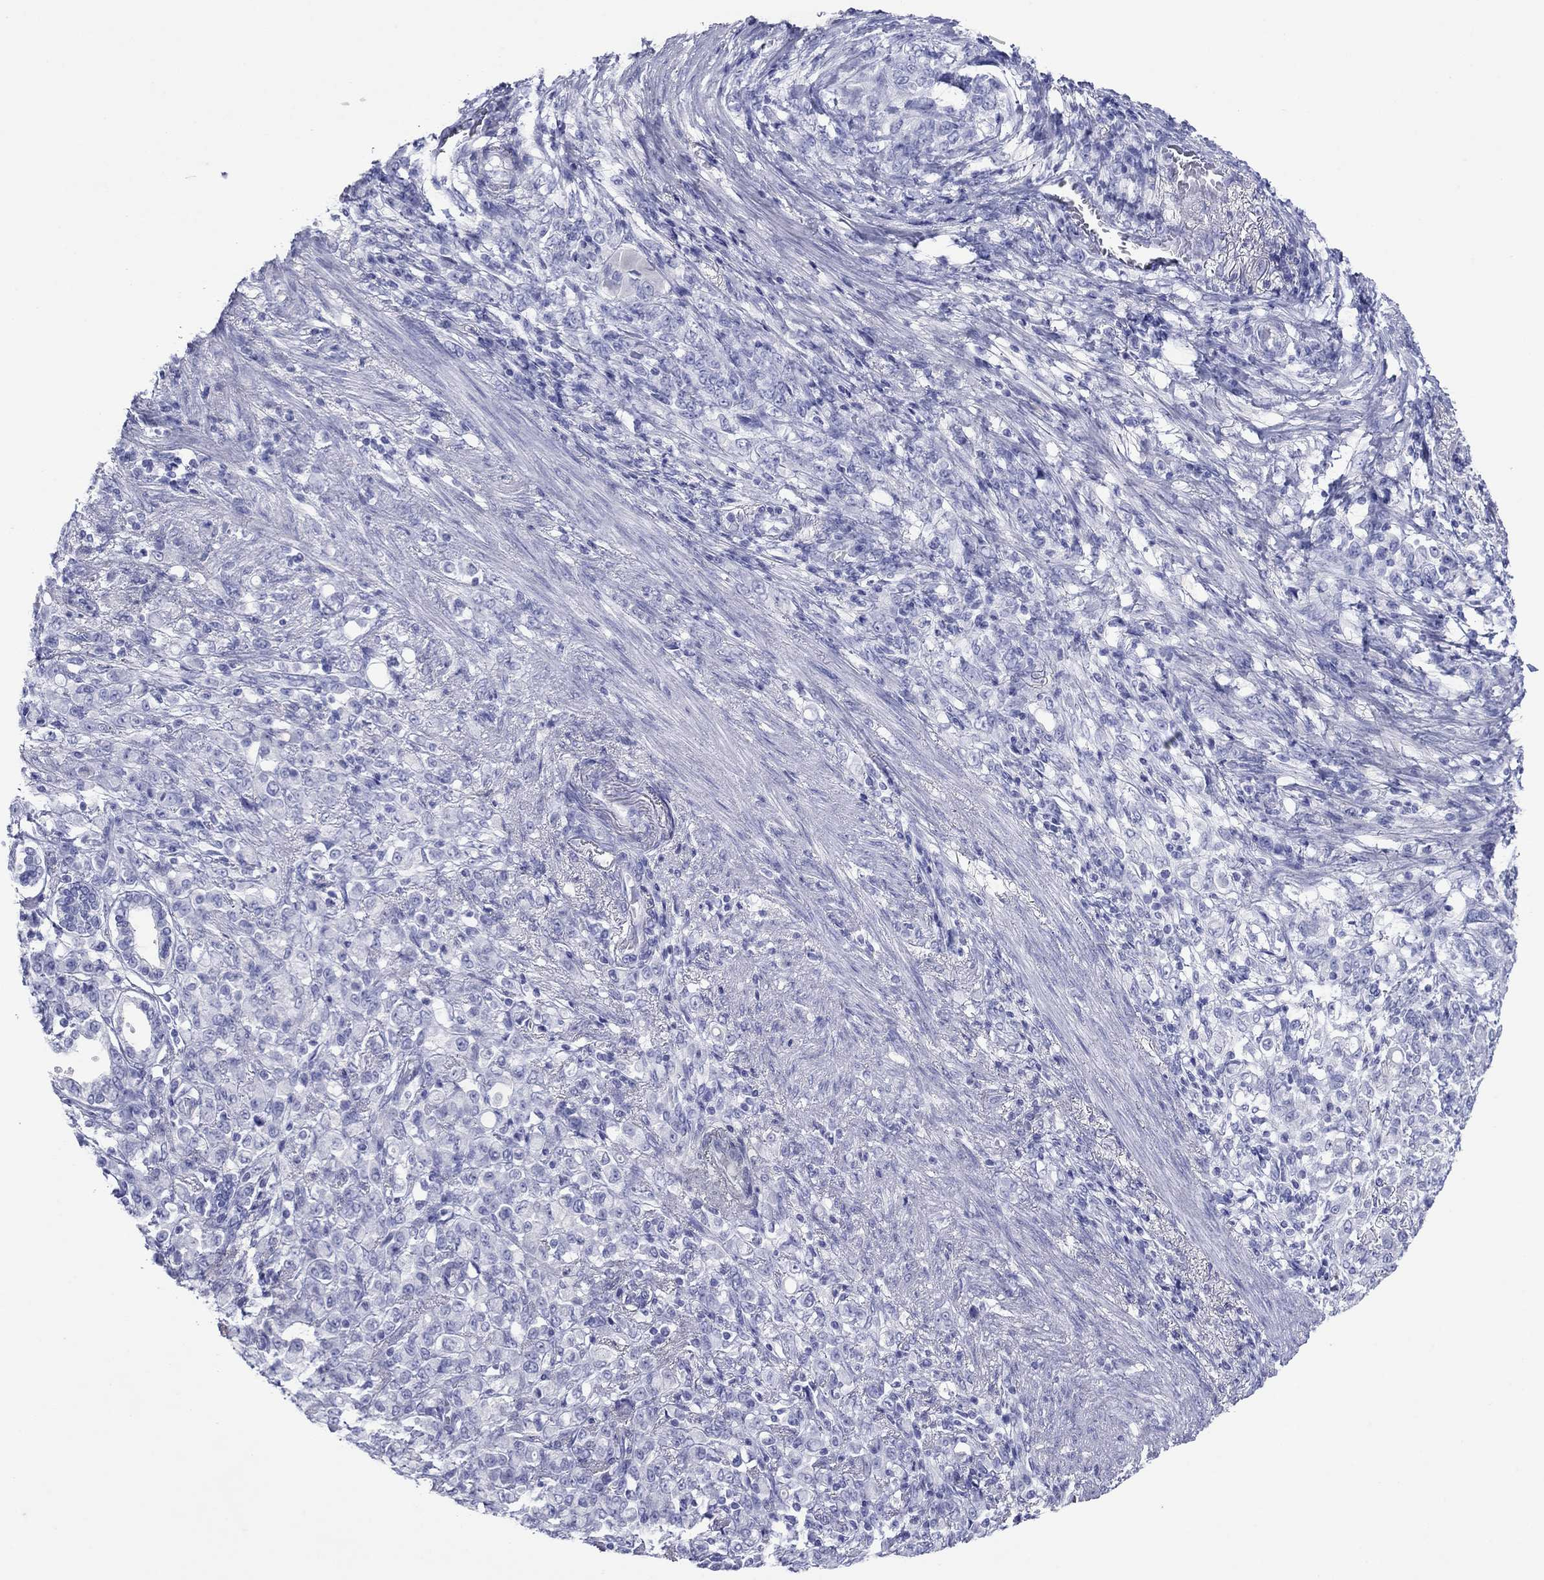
{"staining": {"intensity": "negative", "quantity": "none", "location": "none"}, "tissue": "stomach cancer", "cell_type": "Tumor cells", "image_type": "cancer", "snomed": [{"axis": "morphology", "description": "Normal tissue, NOS"}, {"axis": "morphology", "description": "Adenocarcinoma, NOS"}, {"axis": "topography", "description": "Stomach"}], "caption": "Human stomach cancer (adenocarcinoma) stained for a protein using immunohistochemistry (IHC) displays no positivity in tumor cells.", "gene": "ATP4A", "patient": {"sex": "female", "age": 79}}